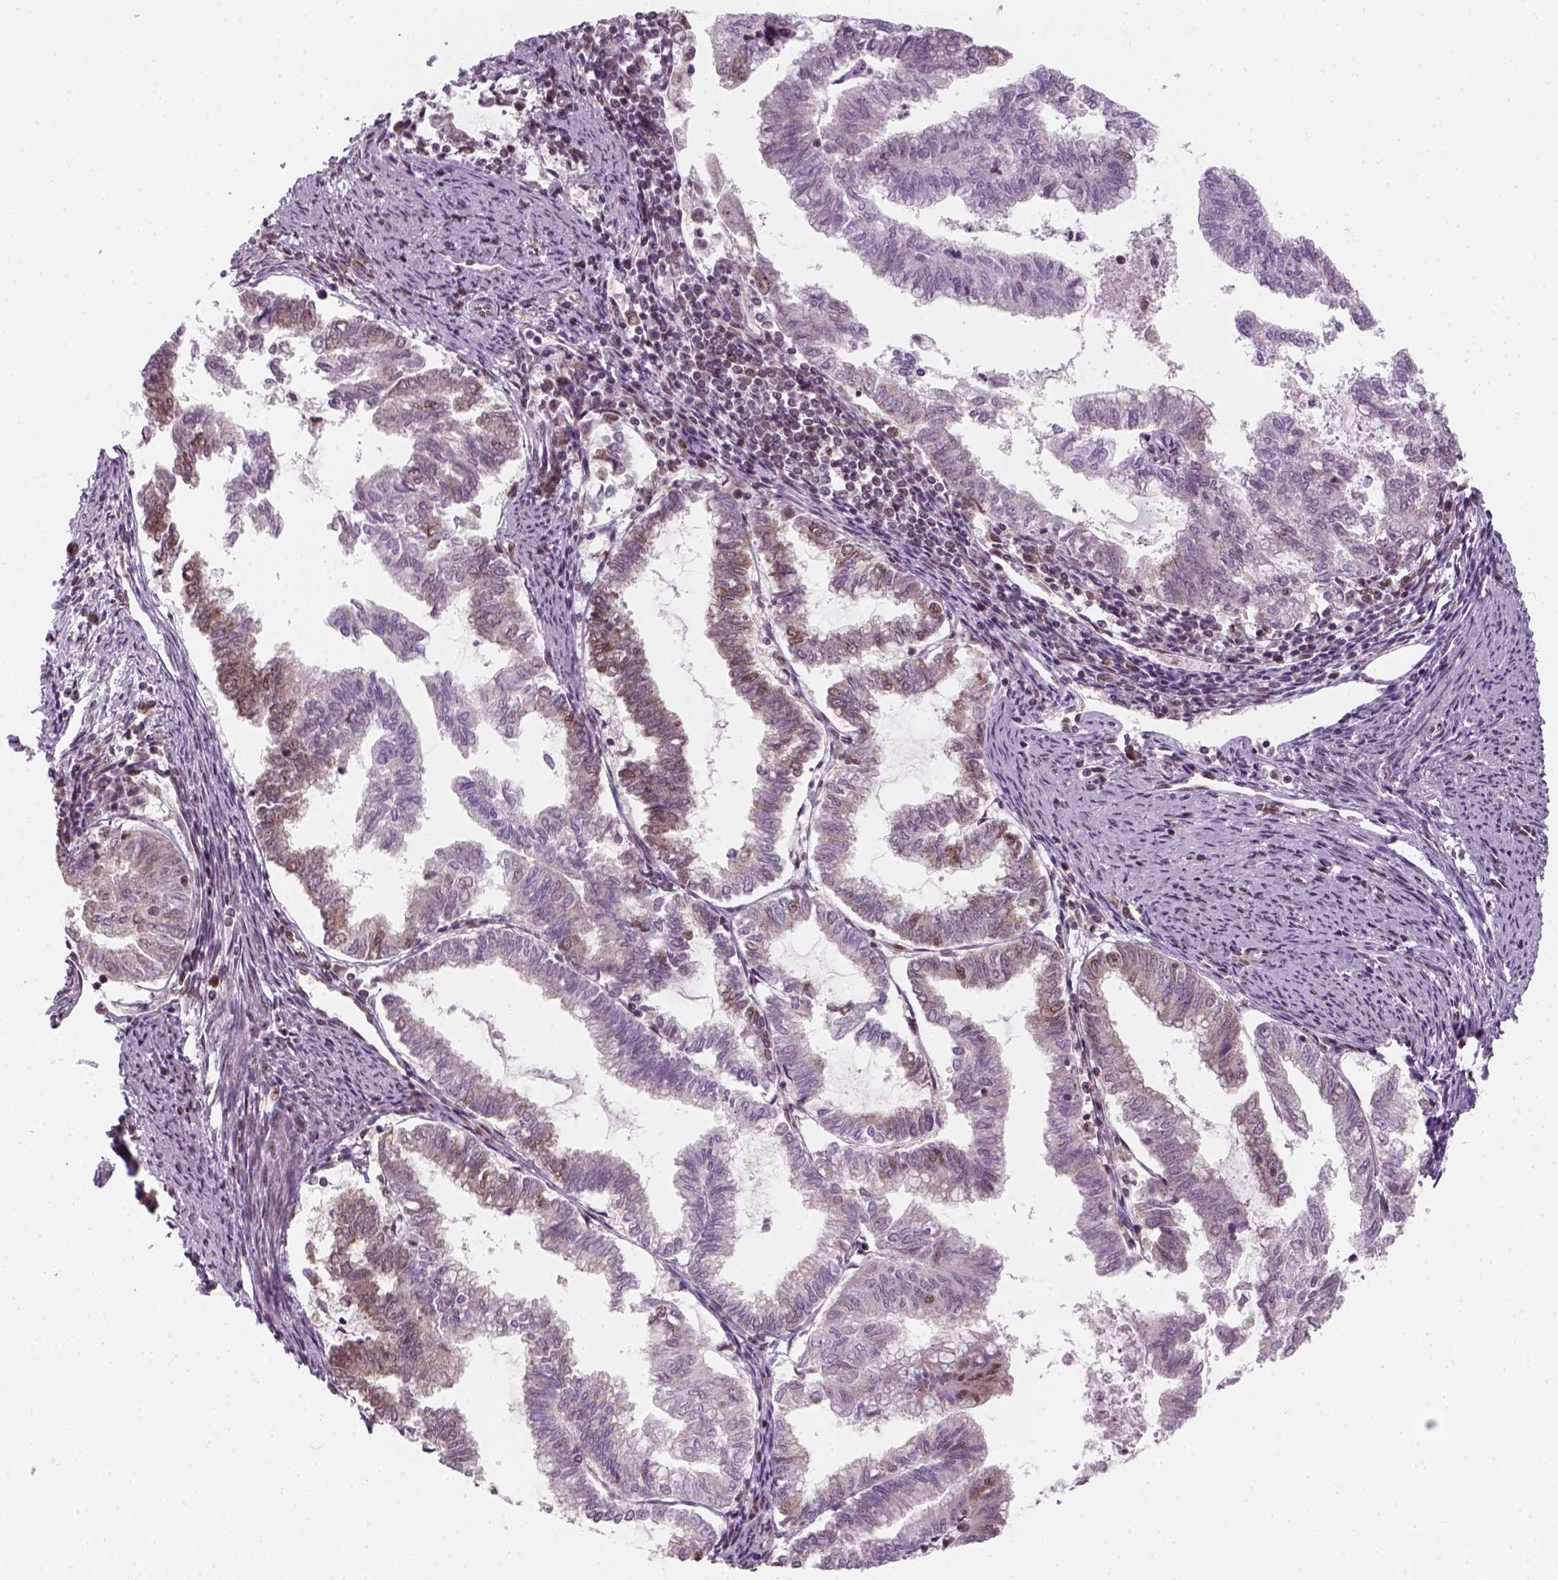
{"staining": {"intensity": "weak", "quantity": "<25%", "location": "cytoplasmic/membranous"}, "tissue": "endometrial cancer", "cell_type": "Tumor cells", "image_type": "cancer", "snomed": [{"axis": "morphology", "description": "Adenocarcinoma, NOS"}, {"axis": "topography", "description": "Endometrium"}], "caption": "A photomicrograph of endometrial cancer stained for a protein shows no brown staining in tumor cells. The staining is performed using DAB brown chromogen with nuclei counter-stained in using hematoxylin.", "gene": "GTF2F1", "patient": {"sex": "female", "age": 79}}